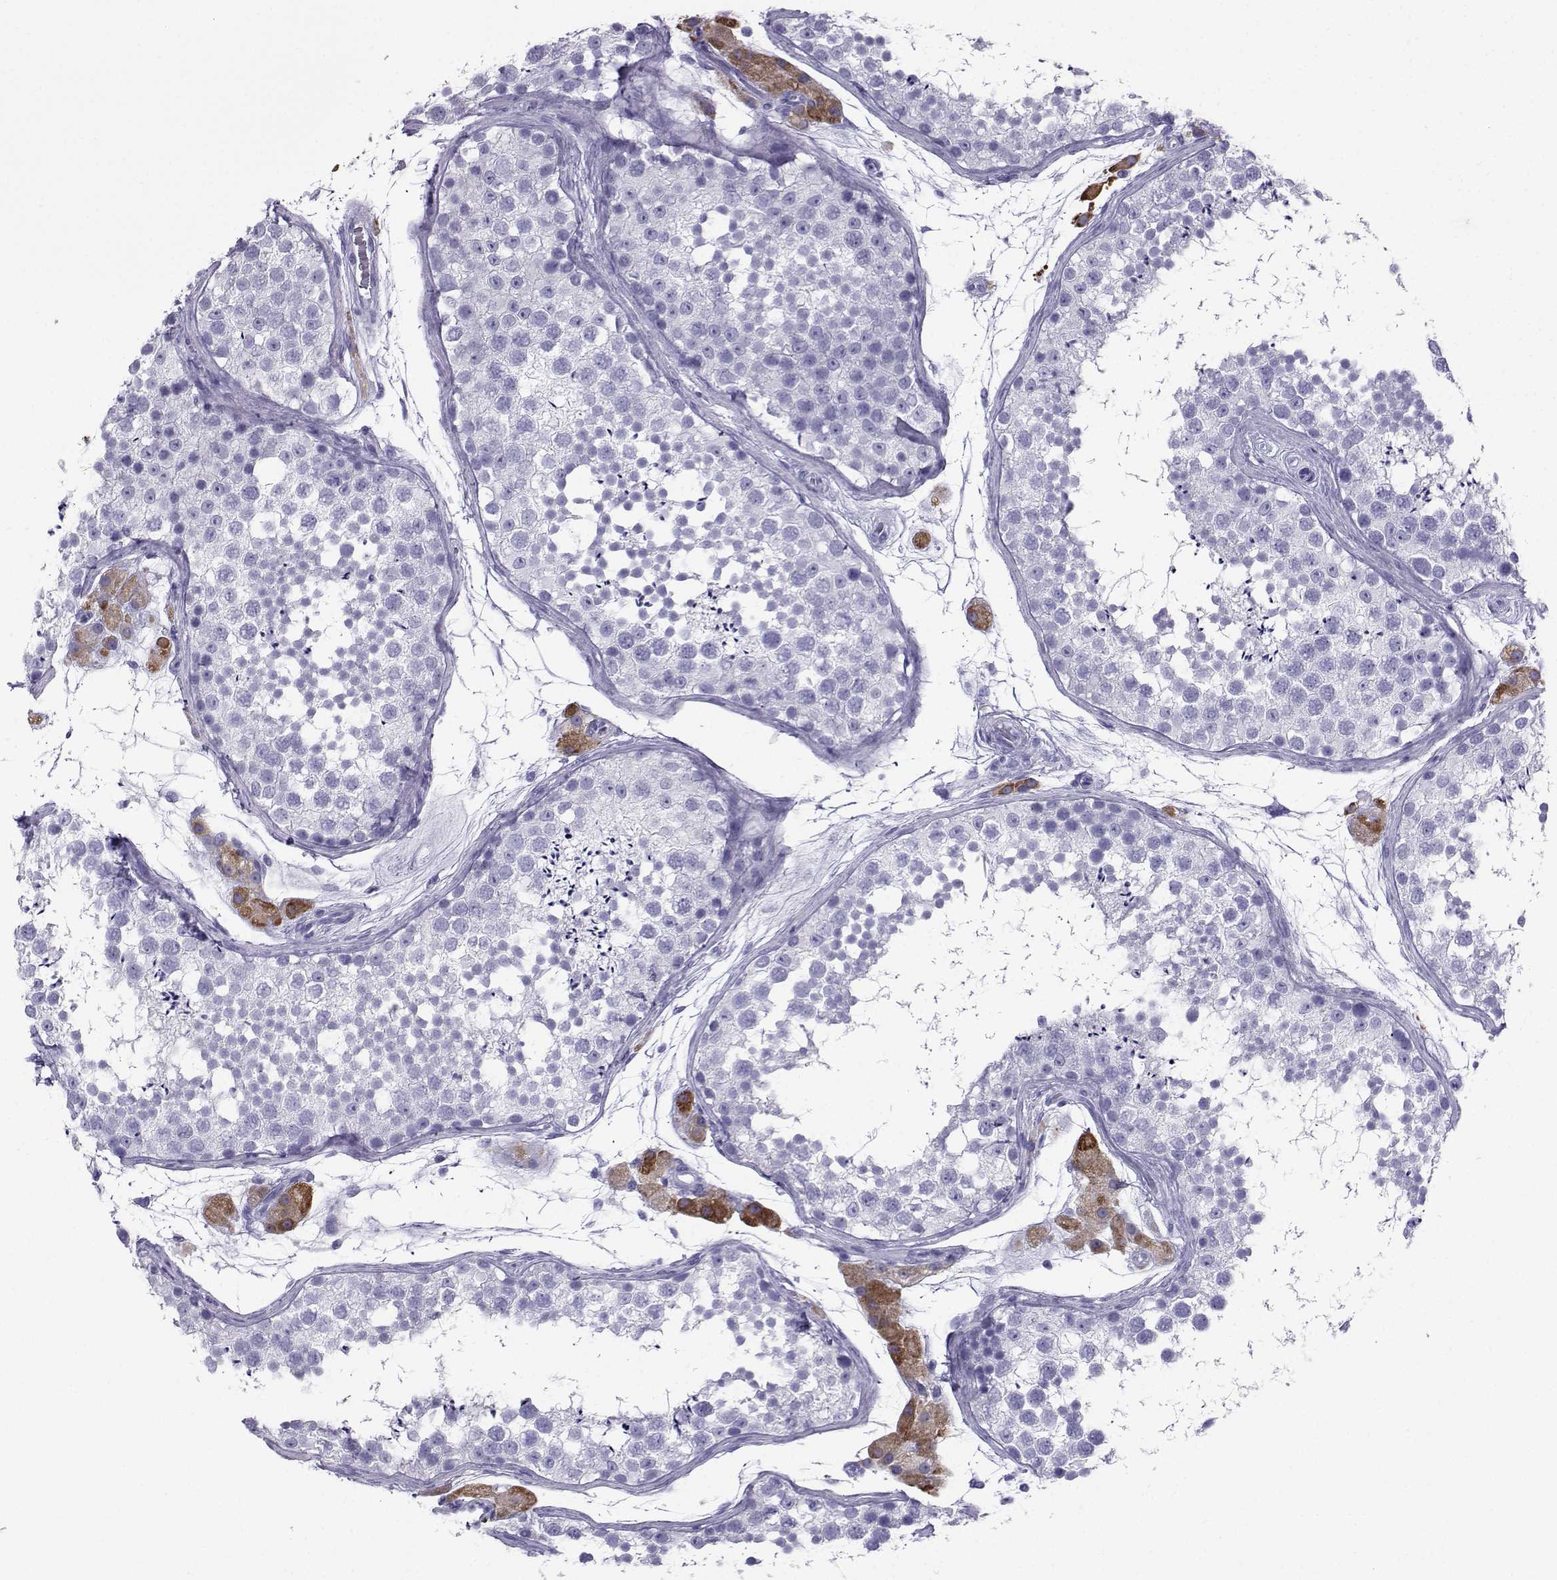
{"staining": {"intensity": "negative", "quantity": "none", "location": "none"}, "tissue": "testis", "cell_type": "Cells in seminiferous ducts", "image_type": "normal", "snomed": [{"axis": "morphology", "description": "Normal tissue, NOS"}, {"axis": "topography", "description": "Testis"}], "caption": "An immunohistochemistry image of unremarkable testis is shown. There is no staining in cells in seminiferous ducts of testis.", "gene": "SLC18A2", "patient": {"sex": "male", "age": 41}}